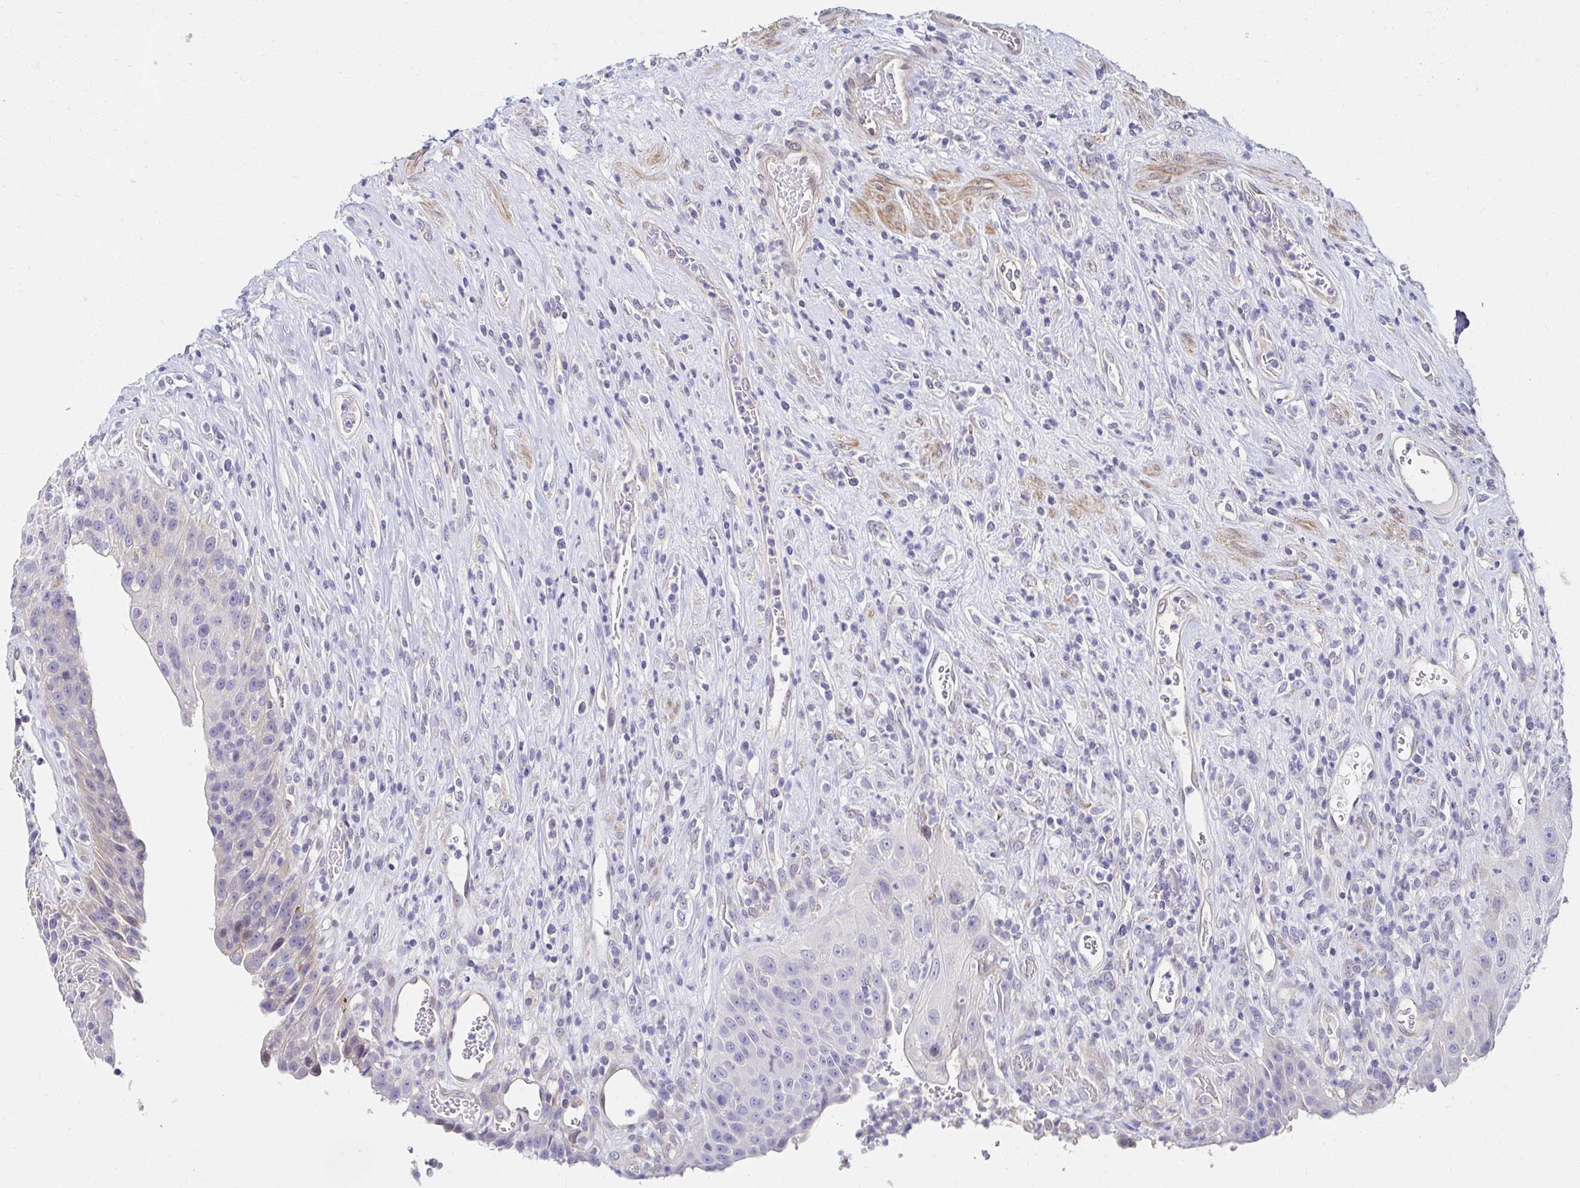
{"staining": {"intensity": "negative", "quantity": "none", "location": "none"}, "tissue": "urinary bladder", "cell_type": "Urothelial cells", "image_type": "normal", "snomed": [{"axis": "morphology", "description": "Normal tissue, NOS"}, {"axis": "topography", "description": "Urinary bladder"}], "caption": "DAB immunohistochemical staining of benign urinary bladder demonstrates no significant positivity in urothelial cells.", "gene": "AKAP14", "patient": {"sex": "female", "age": 56}}